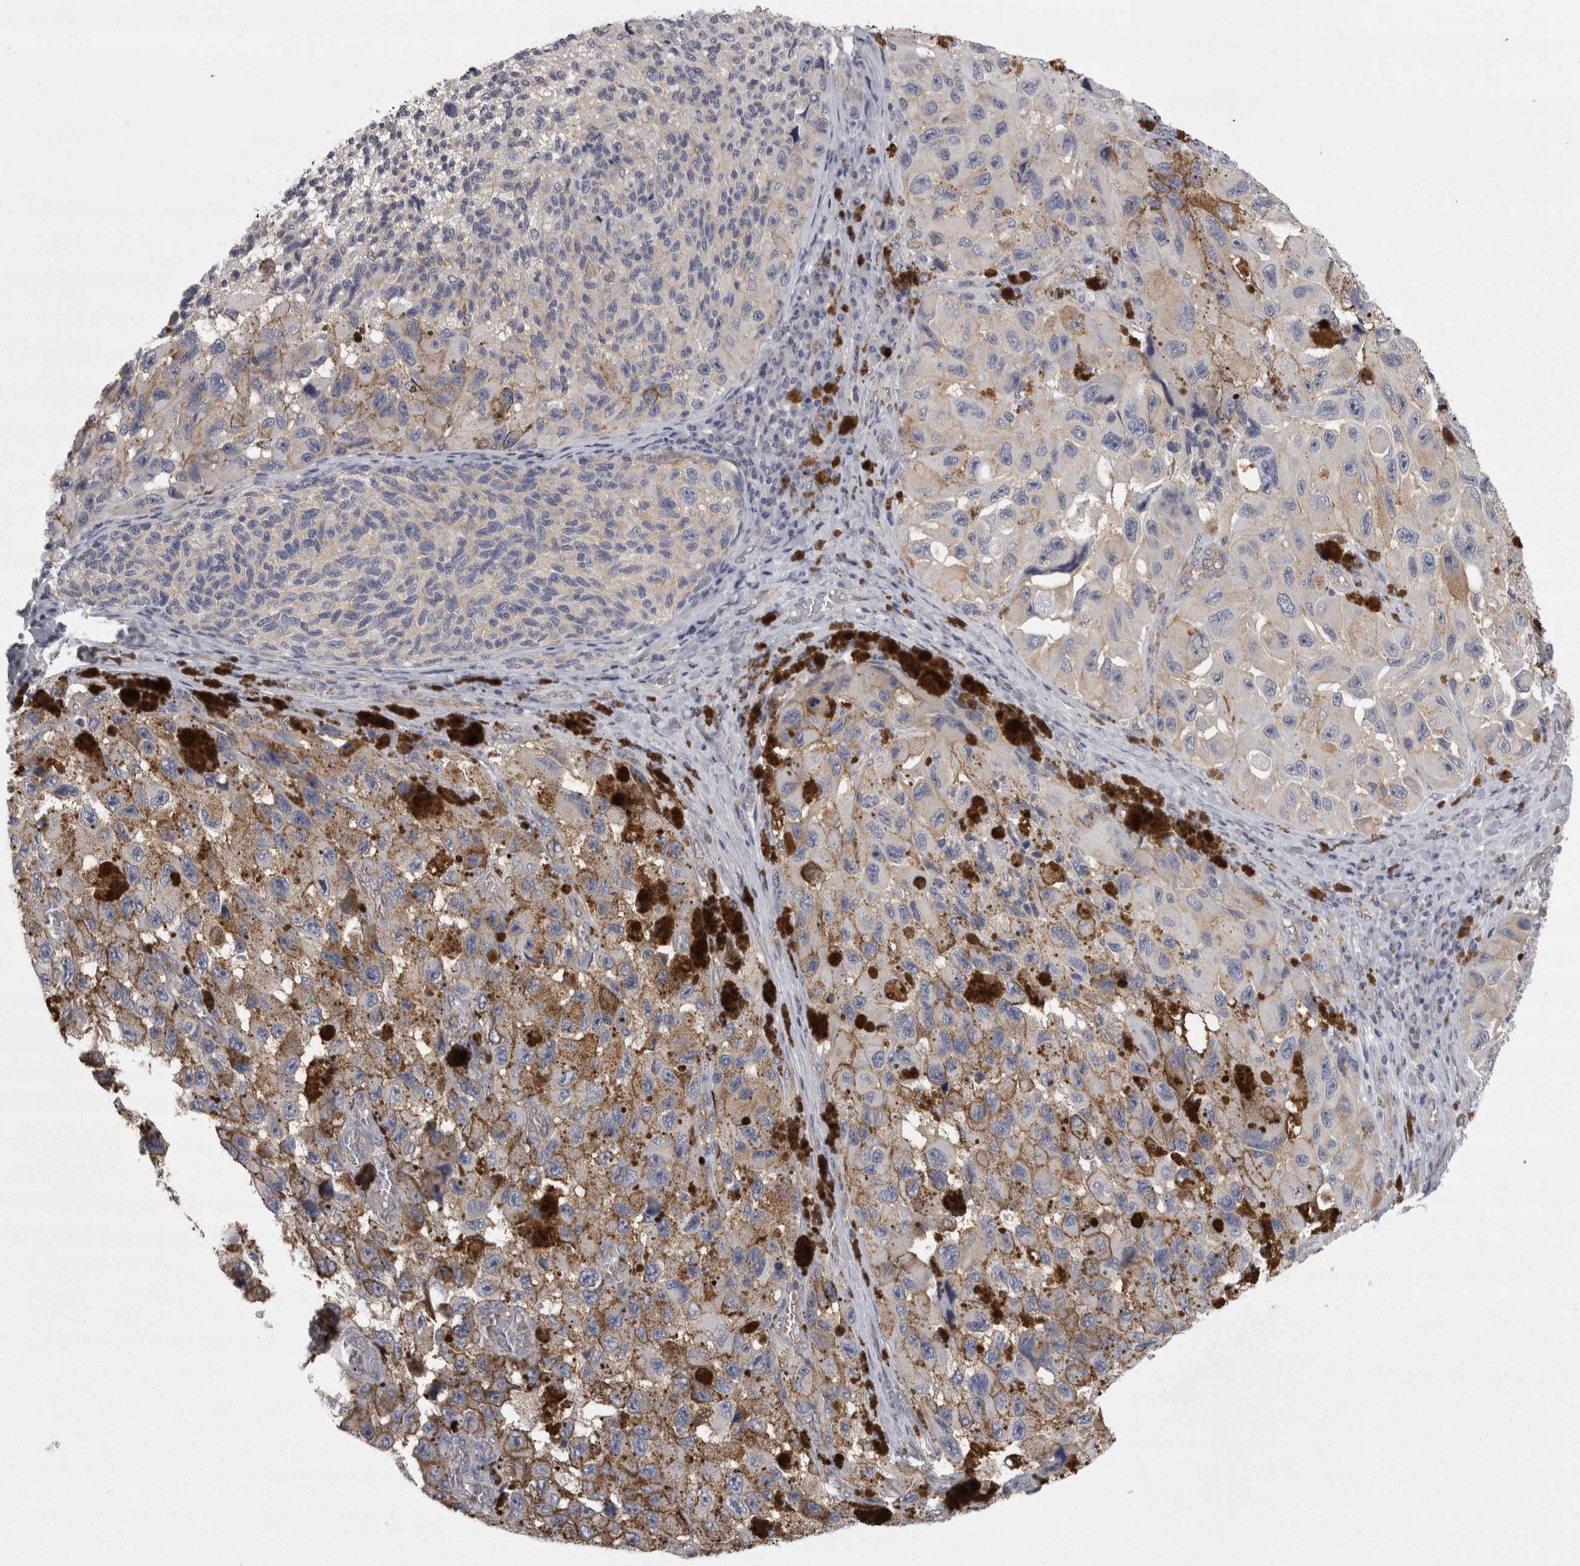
{"staining": {"intensity": "negative", "quantity": "none", "location": "none"}, "tissue": "melanoma", "cell_type": "Tumor cells", "image_type": "cancer", "snomed": [{"axis": "morphology", "description": "Malignant melanoma, NOS"}, {"axis": "topography", "description": "Skin"}], "caption": "Tumor cells show no significant expression in malignant melanoma.", "gene": "LYZL6", "patient": {"sex": "female", "age": 73}}